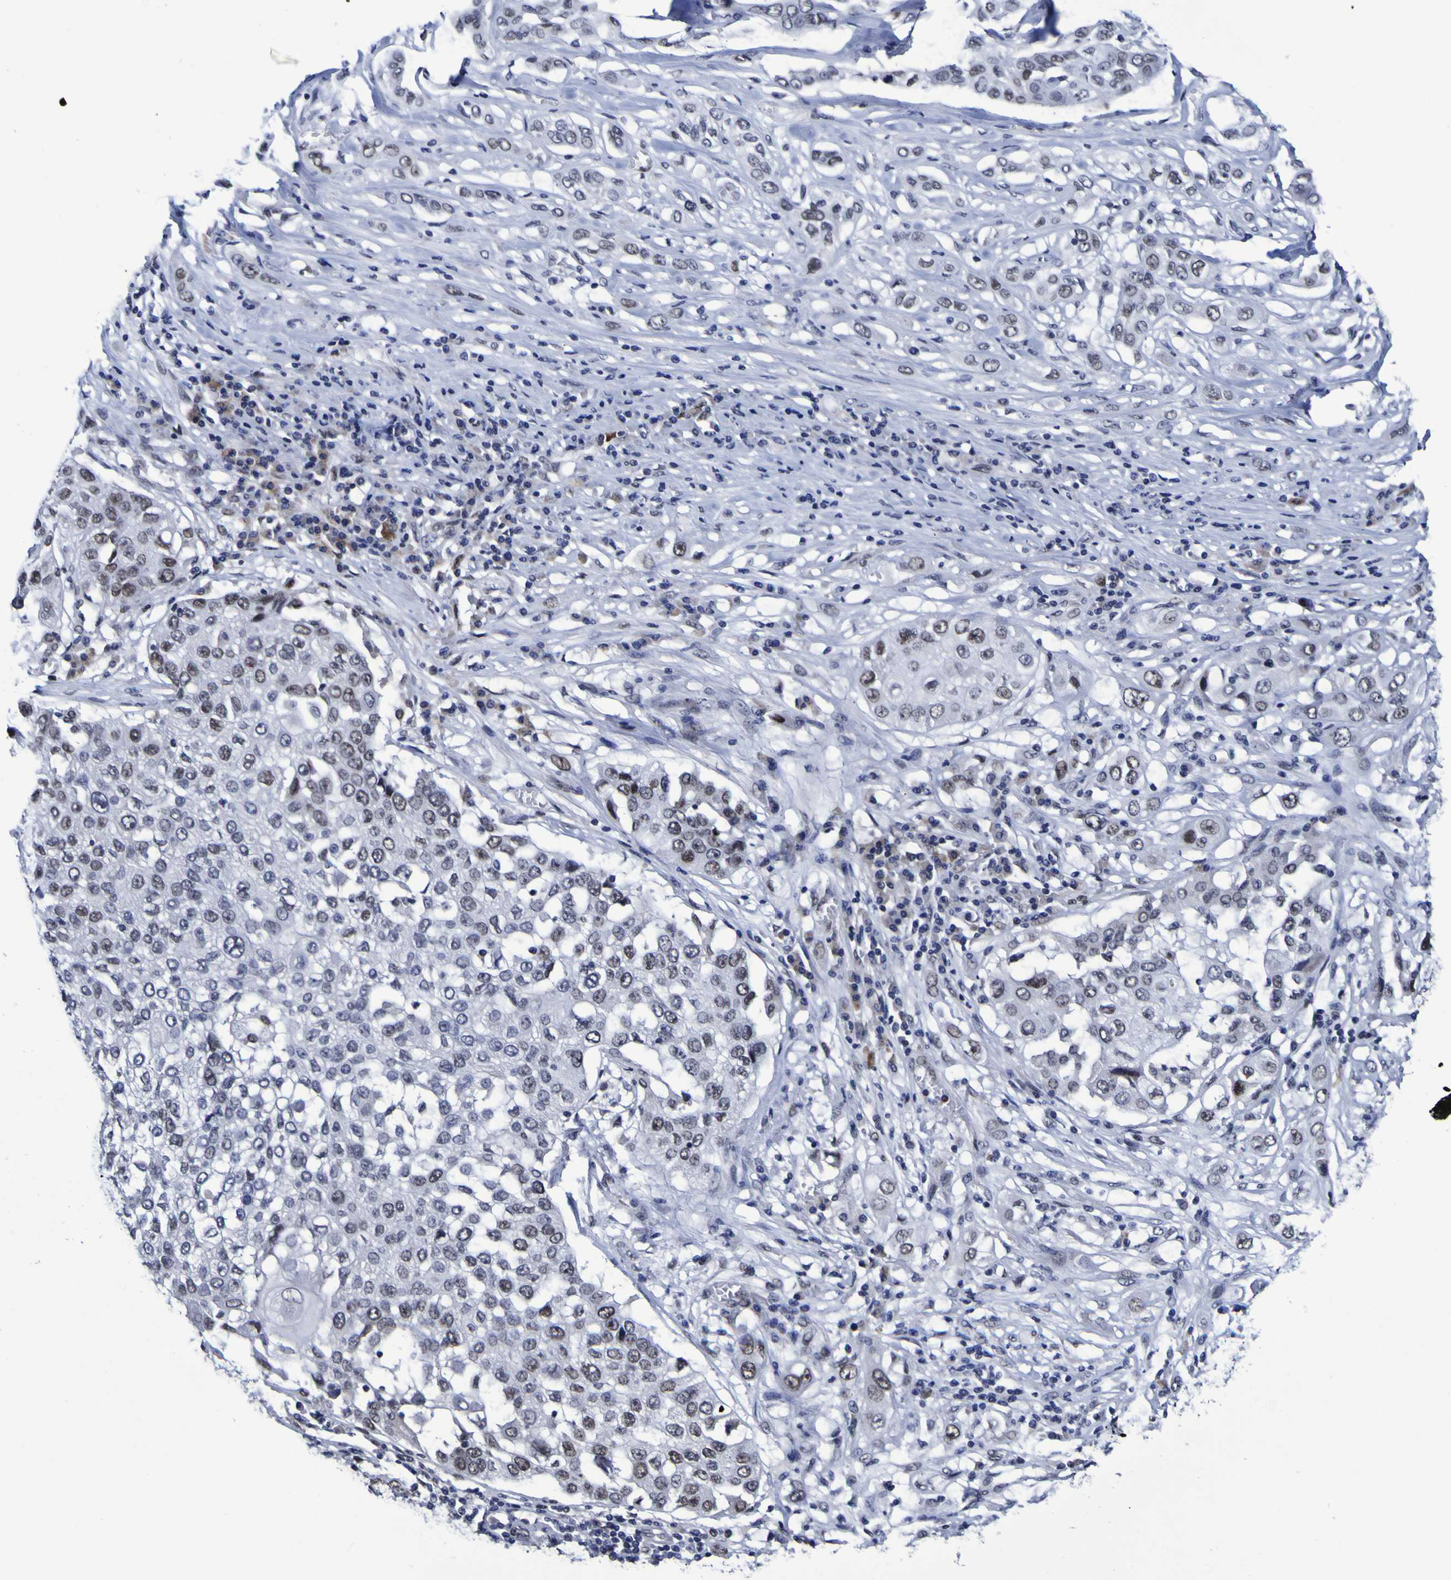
{"staining": {"intensity": "moderate", "quantity": "25%-75%", "location": "nuclear"}, "tissue": "lung cancer", "cell_type": "Tumor cells", "image_type": "cancer", "snomed": [{"axis": "morphology", "description": "Squamous cell carcinoma, NOS"}, {"axis": "topography", "description": "Lung"}], "caption": "High-power microscopy captured an immunohistochemistry (IHC) histopathology image of lung cancer (squamous cell carcinoma), revealing moderate nuclear expression in about 25%-75% of tumor cells.", "gene": "MBD3", "patient": {"sex": "male", "age": 71}}